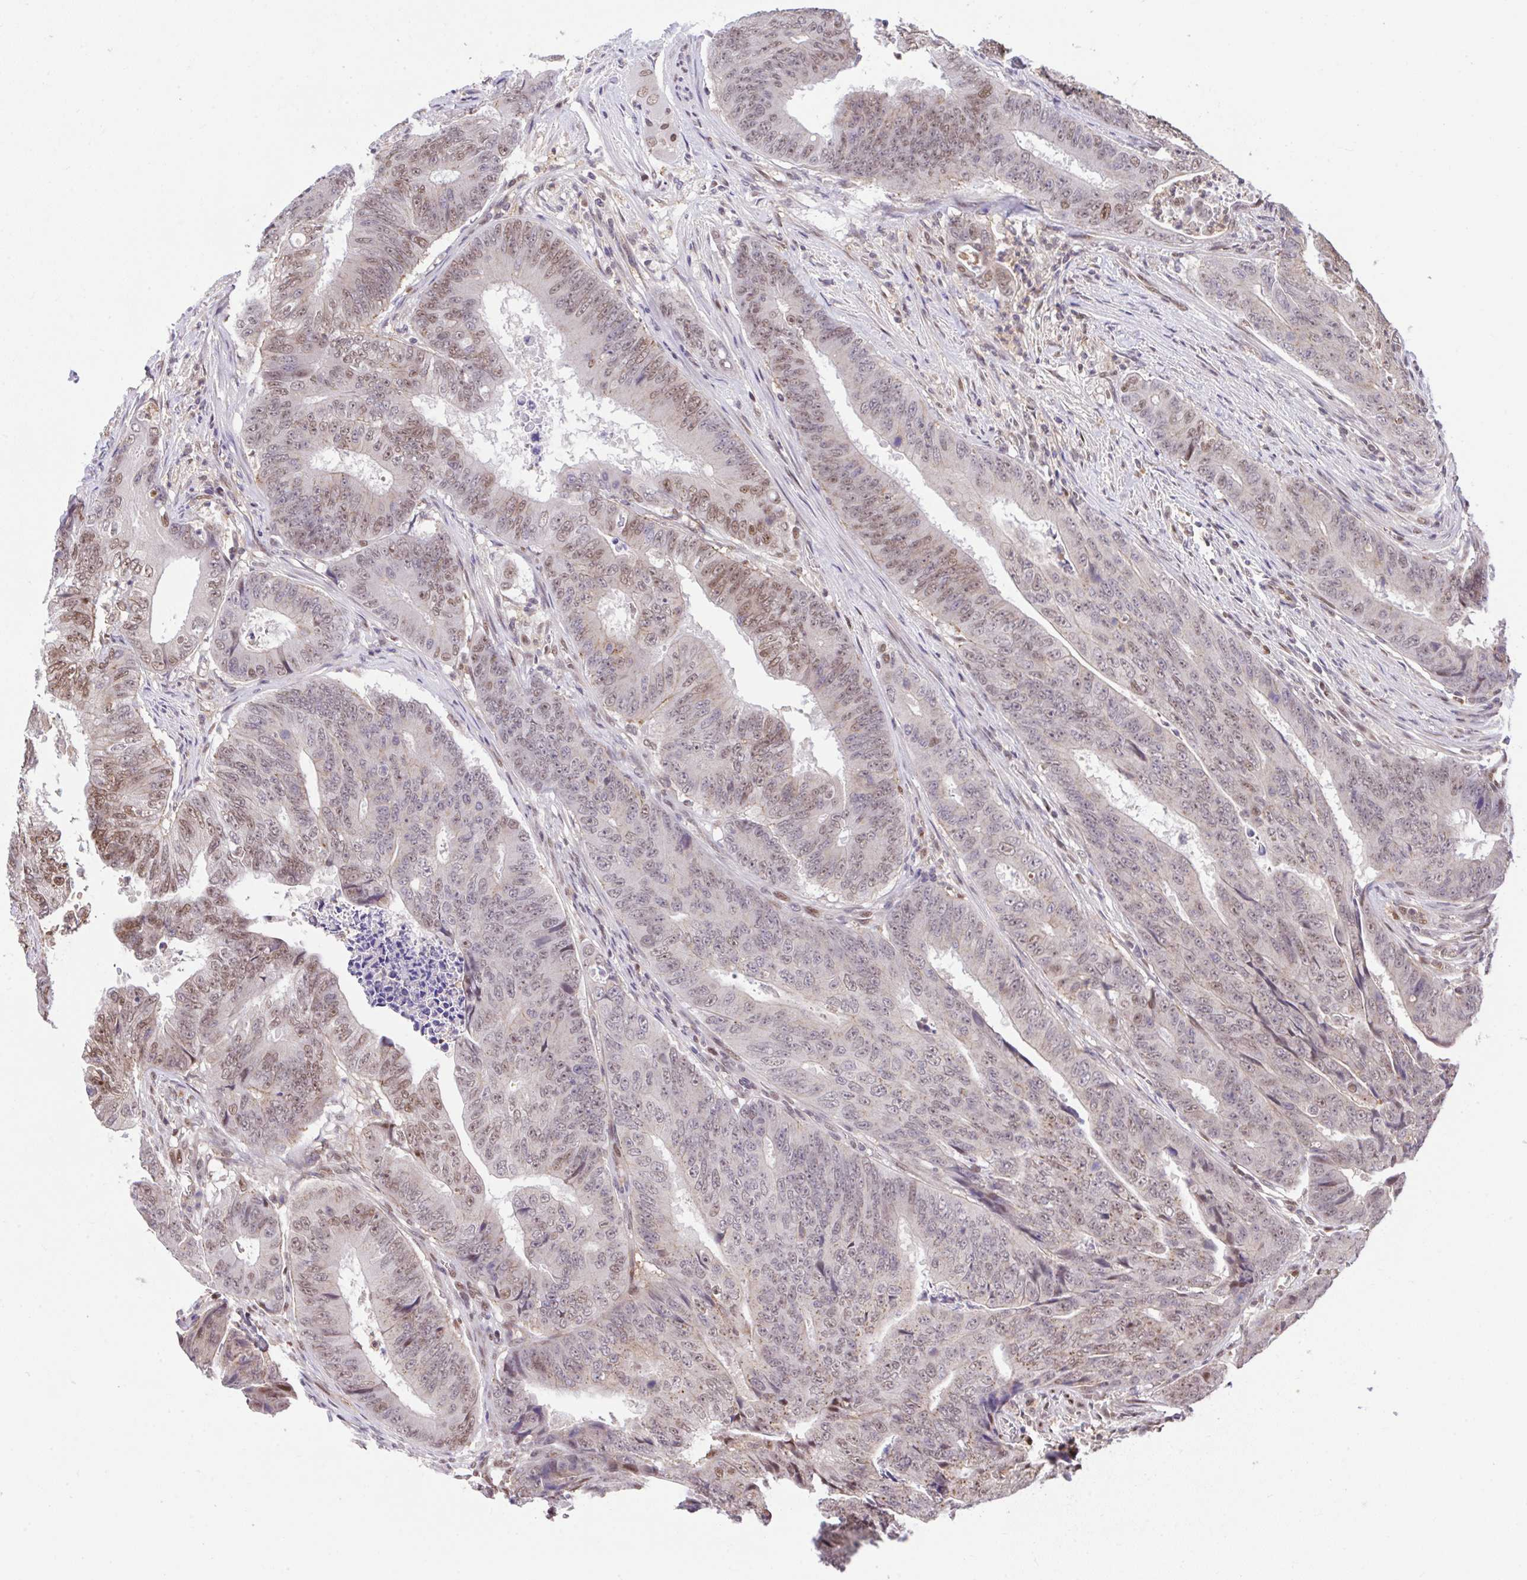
{"staining": {"intensity": "weak", "quantity": ">75%", "location": "nuclear"}, "tissue": "colorectal cancer", "cell_type": "Tumor cells", "image_type": "cancer", "snomed": [{"axis": "morphology", "description": "Adenocarcinoma, NOS"}, {"axis": "topography", "description": "Colon"}], "caption": "Colorectal cancer was stained to show a protein in brown. There is low levels of weak nuclear staining in about >75% of tumor cells. (brown staining indicates protein expression, while blue staining denotes nuclei).", "gene": "GLIS3", "patient": {"sex": "female", "age": 48}}